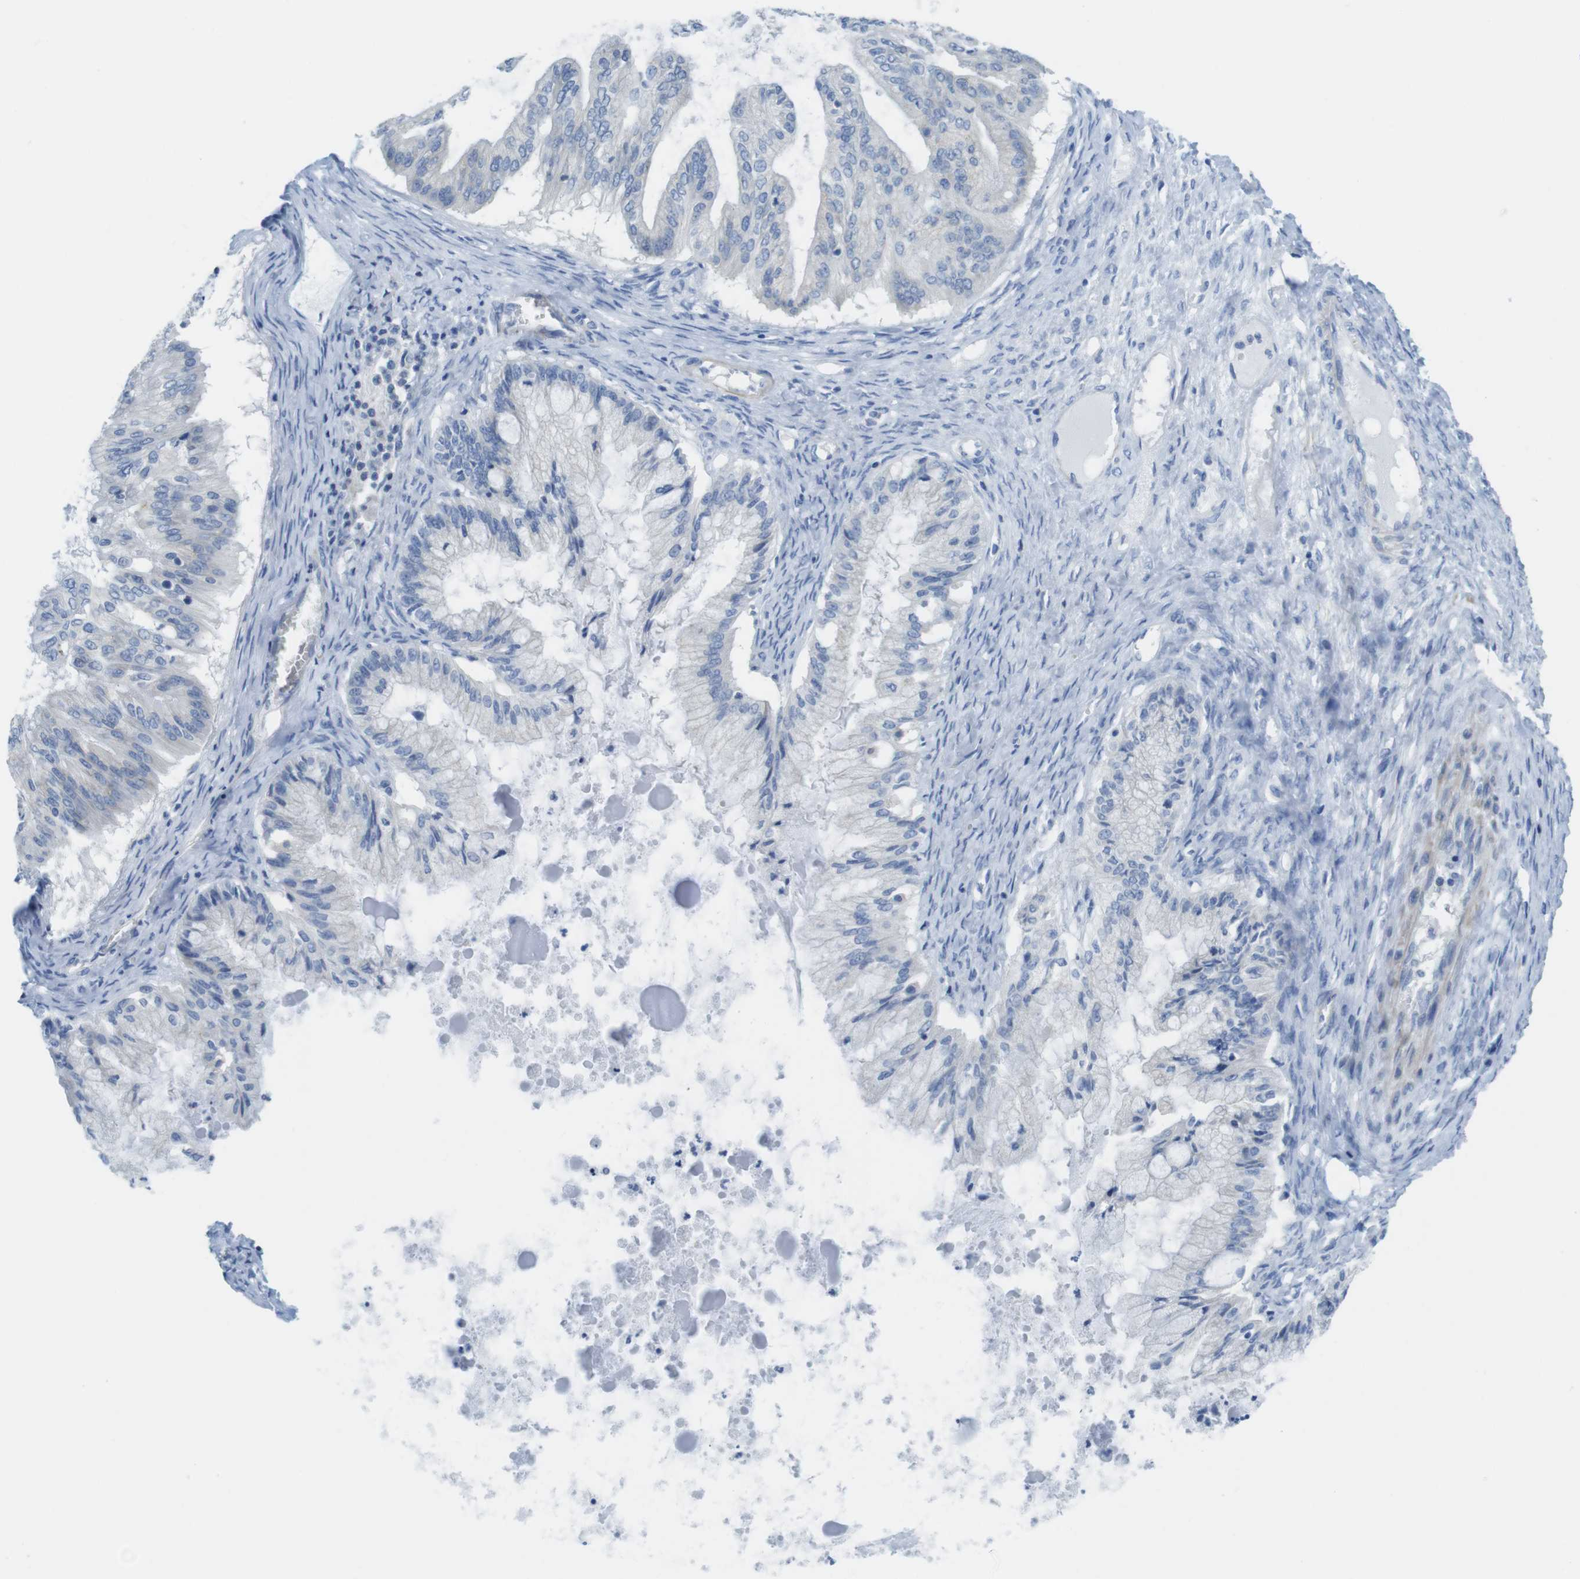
{"staining": {"intensity": "negative", "quantity": "none", "location": "none"}, "tissue": "ovarian cancer", "cell_type": "Tumor cells", "image_type": "cancer", "snomed": [{"axis": "morphology", "description": "Cystadenocarcinoma, mucinous, NOS"}, {"axis": "topography", "description": "Ovary"}], "caption": "Ovarian mucinous cystadenocarcinoma was stained to show a protein in brown. There is no significant positivity in tumor cells.", "gene": "ASIC5", "patient": {"sex": "female", "age": 57}}